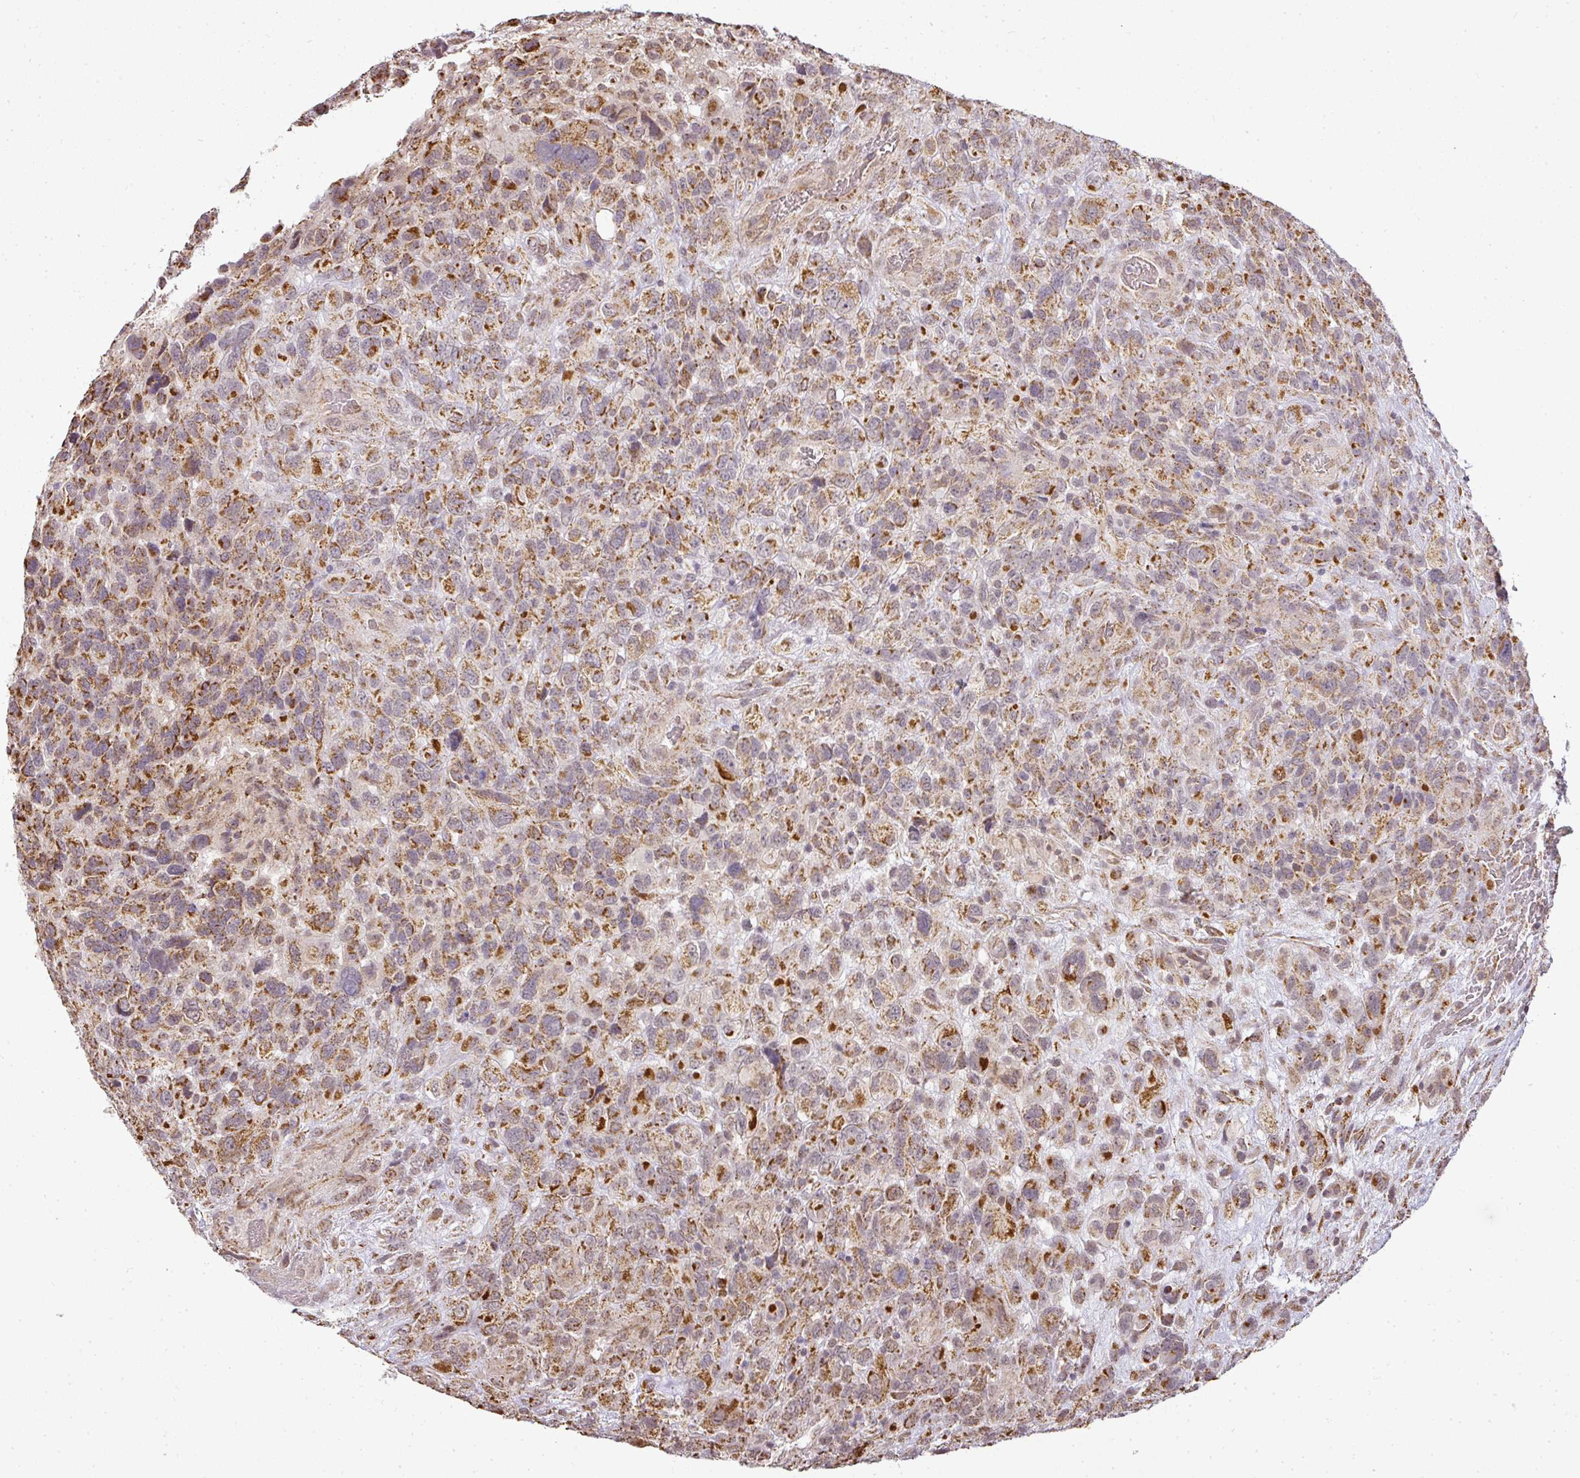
{"staining": {"intensity": "moderate", "quantity": ">75%", "location": "cytoplasmic/membranous"}, "tissue": "glioma", "cell_type": "Tumor cells", "image_type": "cancer", "snomed": [{"axis": "morphology", "description": "Glioma, malignant, High grade"}, {"axis": "topography", "description": "Brain"}], "caption": "There is medium levels of moderate cytoplasmic/membranous staining in tumor cells of glioma, as demonstrated by immunohistochemical staining (brown color).", "gene": "MYOM2", "patient": {"sex": "male", "age": 61}}